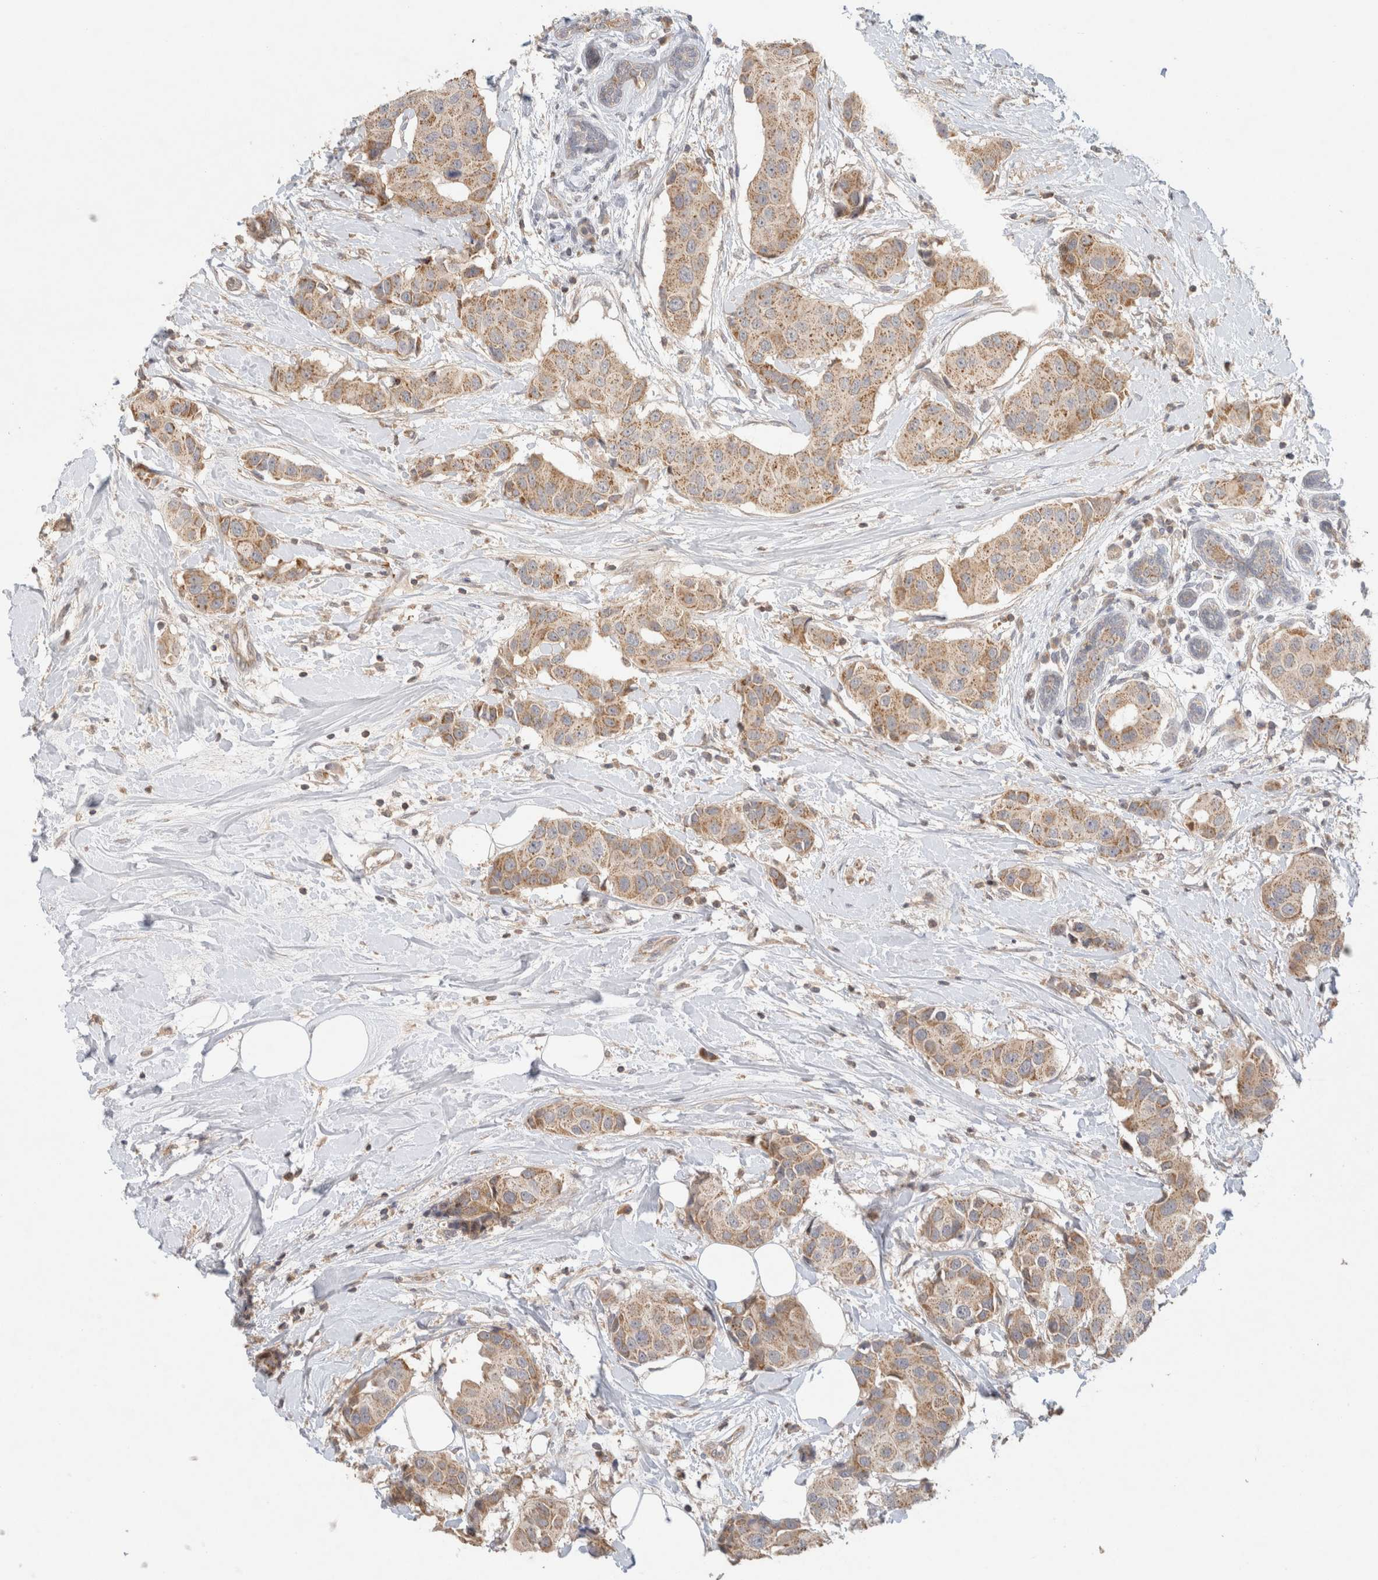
{"staining": {"intensity": "moderate", "quantity": ">75%", "location": "cytoplasmic/membranous"}, "tissue": "breast cancer", "cell_type": "Tumor cells", "image_type": "cancer", "snomed": [{"axis": "morphology", "description": "Normal tissue, NOS"}, {"axis": "morphology", "description": "Duct carcinoma"}, {"axis": "topography", "description": "Breast"}], "caption": "A medium amount of moderate cytoplasmic/membranous positivity is seen in approximately >75% of tumor cells in breast cancer tissue.", "gene": "MRM3", "patient": {"sex": "female", "age": 39}}